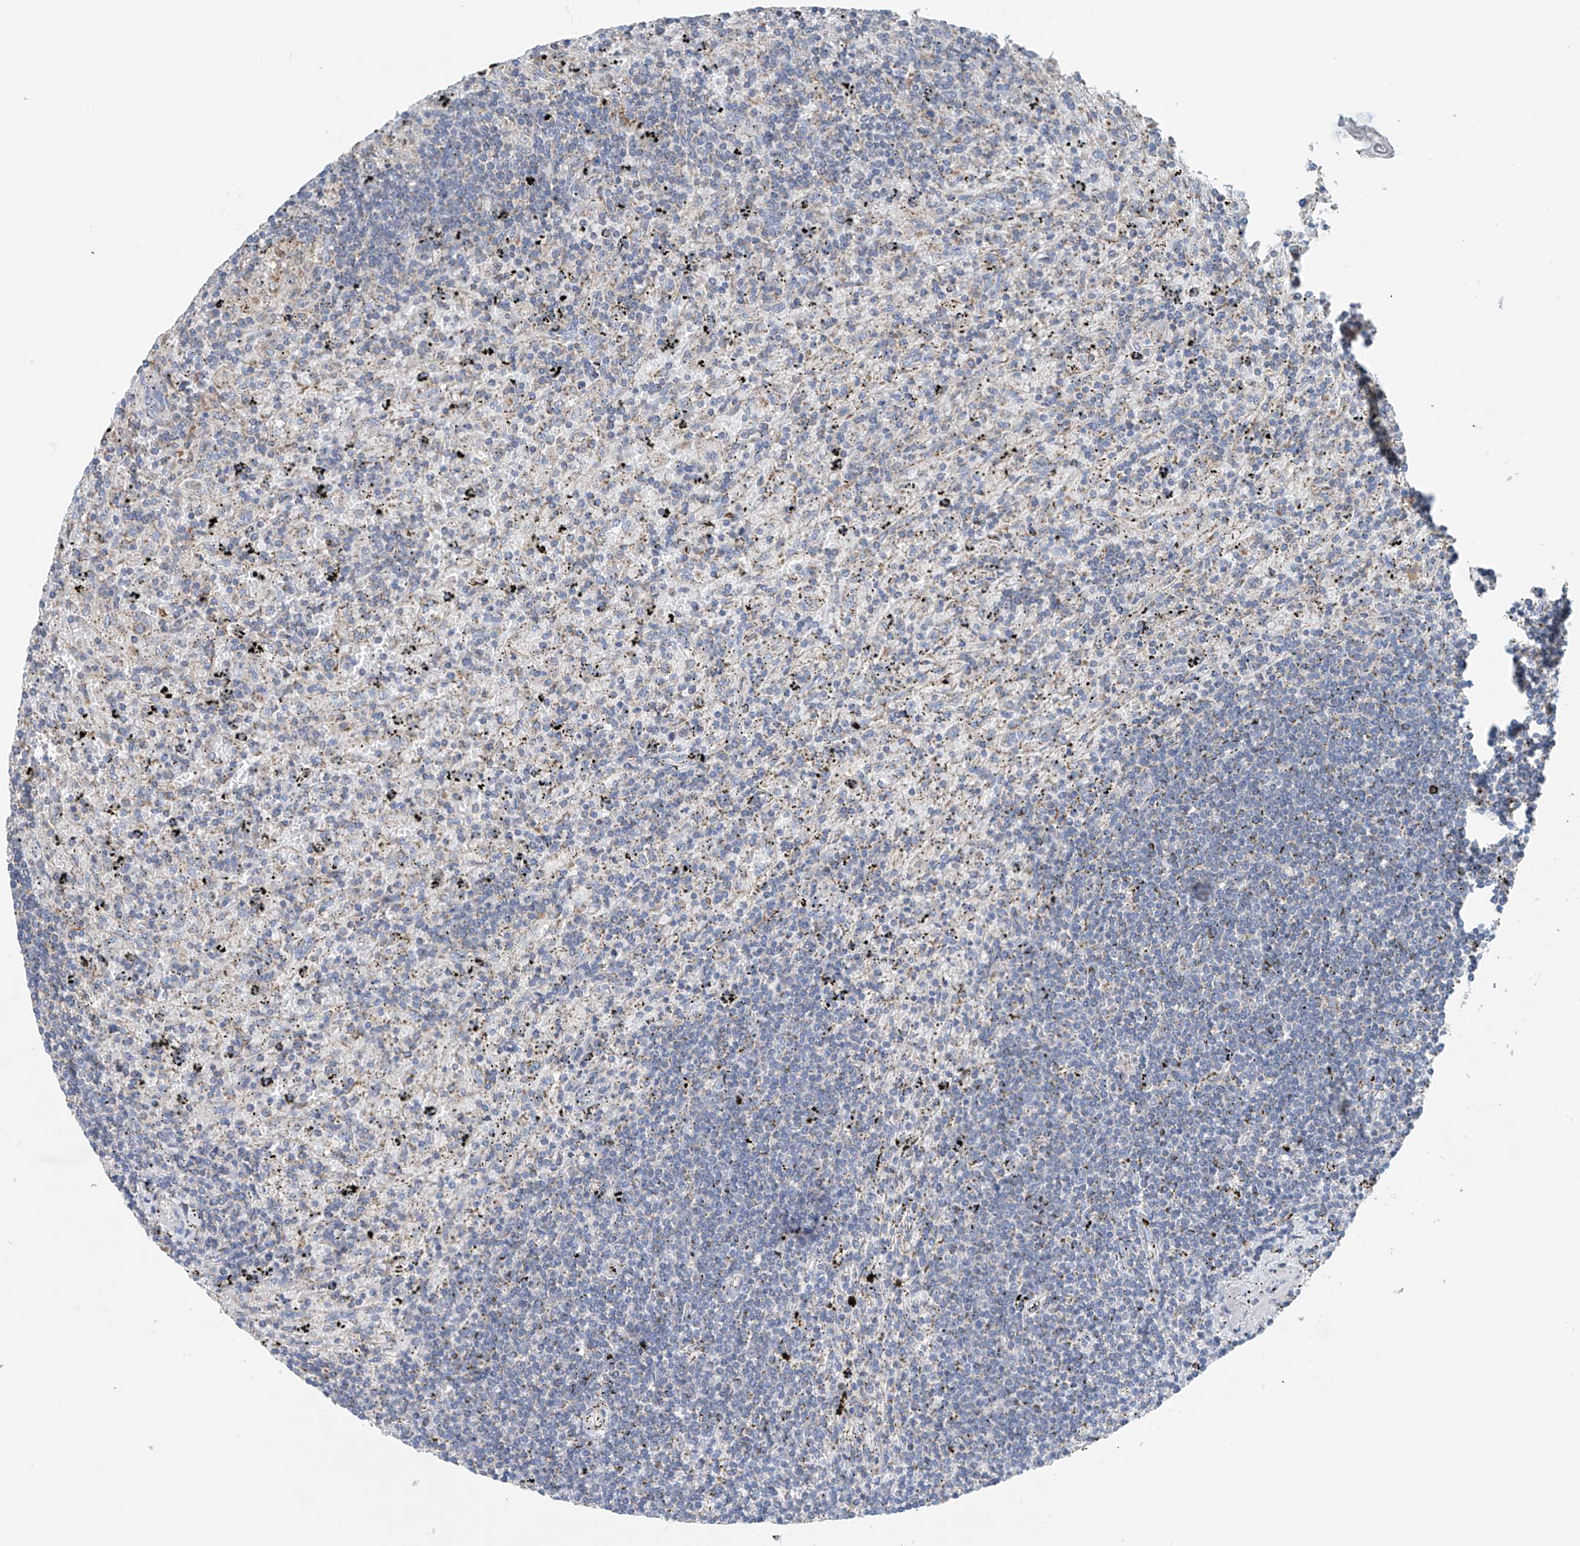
{"staining": {"intensity": "negative", "quantity": "none", "location": "none"}, "tissue": "lymphoma", "cell_type": "Tumor cells", "image_type": "cancer", "snomed": [{"axis": "morphology", "description": "Malignant lymphoma, non-Hodgkin's type, Low grade"}, {"axis": "topography", "description": "Spleen"}], "caption": "An immunohistochemistry (IHC) photomicrograph of low-grade malignant lymphoma, non-Hodgkin's type is shown. There is no staining in tumor cells of low-grade malignant lymphoma, non-Hodgkin's type. (DAB (3,3'-diaminobenzidine) IHC, high magnification).", "gene": "SYN3", "patient": {"sex": "male", "age": 76}}